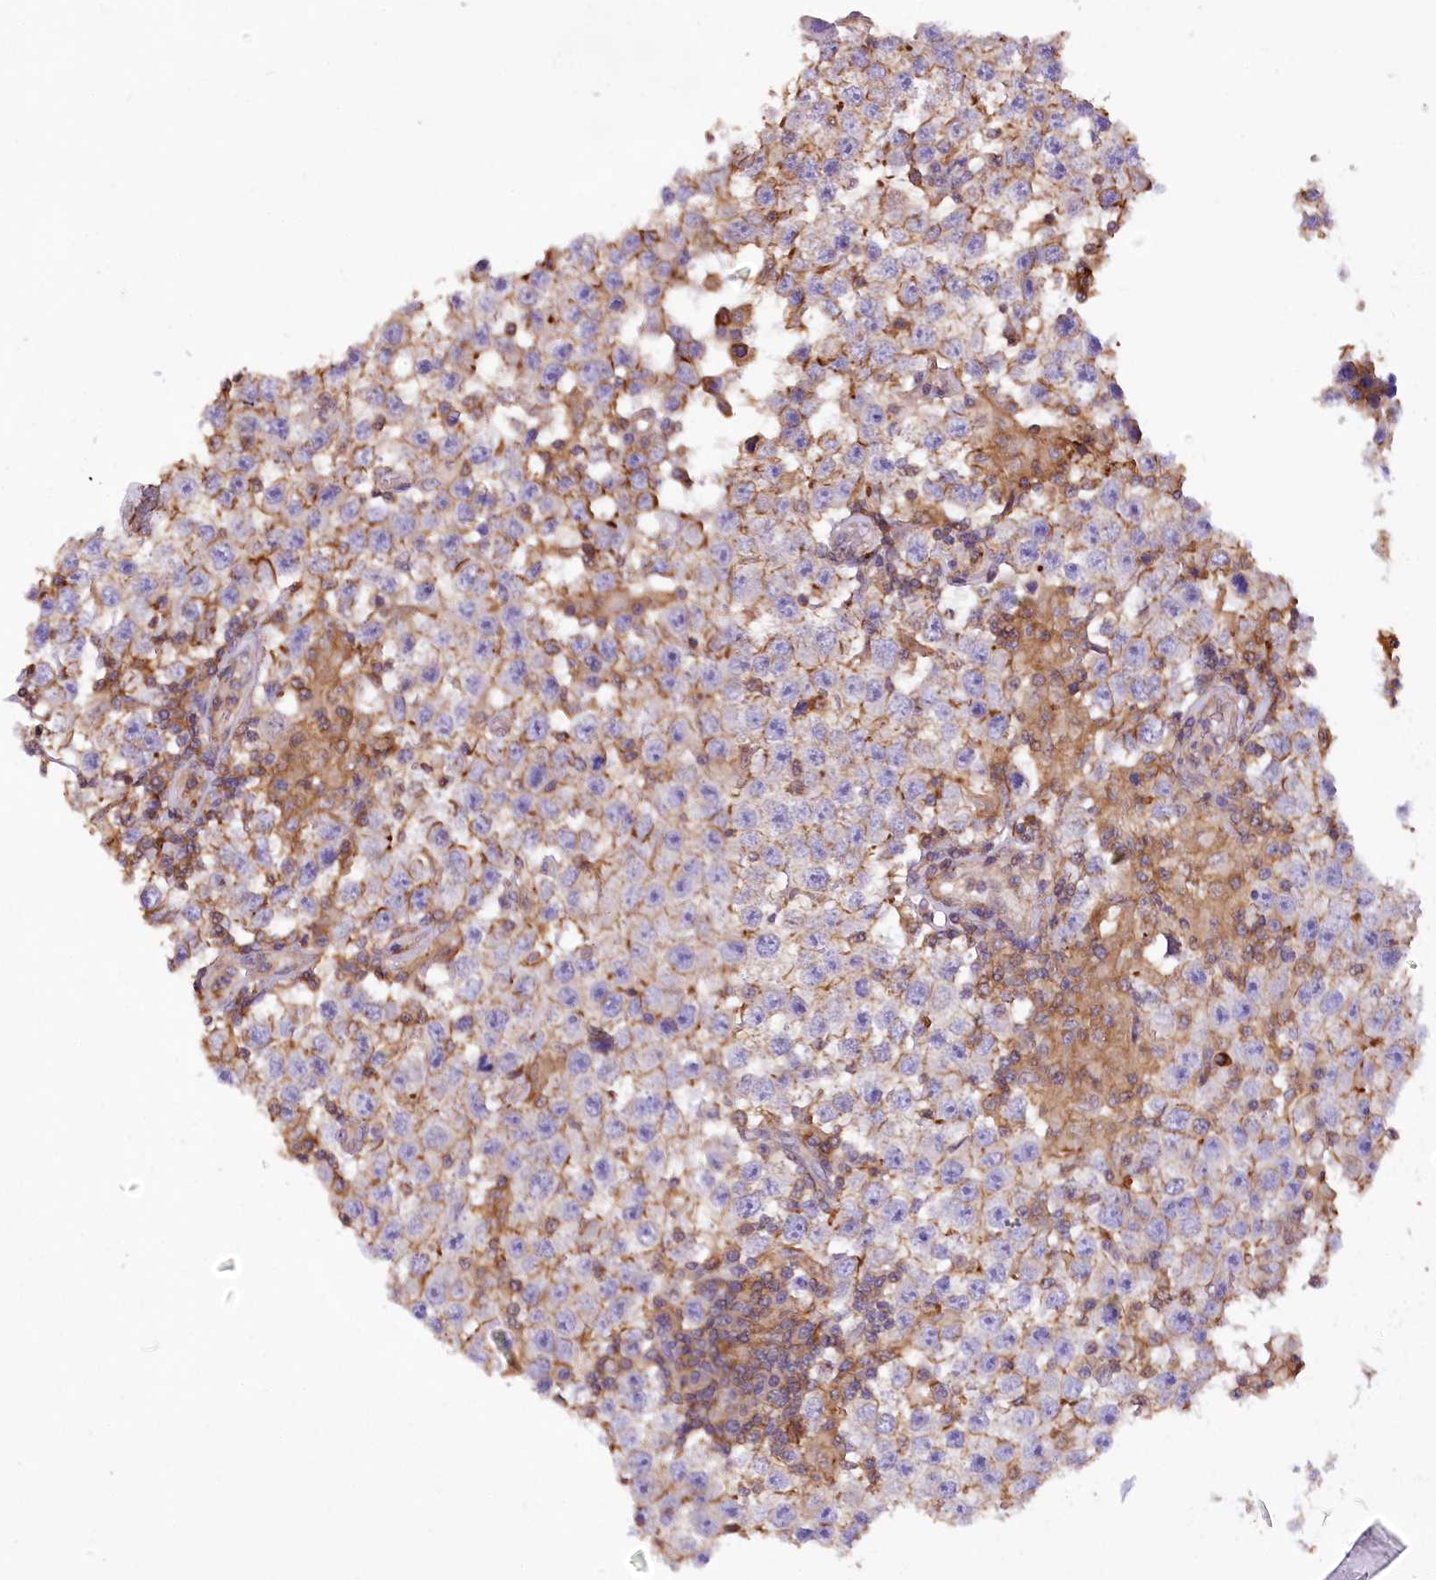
{"staining": {"intensity": "moderate", "quantity": "<25%", "location": "cytoplasmic/membranous"}, "tissue": "testis cancer", "cell_type": "Tumor cells", "image_type": "cancer", "snomed": [{"axis": "morphology", "description": "Normal tissue, NOS"}, {"axis": "morphology", "description": "Urothelial carcinoma, High grade"}, {"axis": "morphology", "description": "Seminoma, NOS"}, {"axis": "morphology", "description": "Carcinoma, Embryonal, NOS"}, {"axis": "topography", "description": "Urinary bladder"}, {"axis": "topography", "description": "Testis"}], "caption": "Human seminoma (testis) stained with a protein marker displays moderate staining in tumor cells.", "gene": "DPP3", "patient": {"sex": "male", "age": 41}}